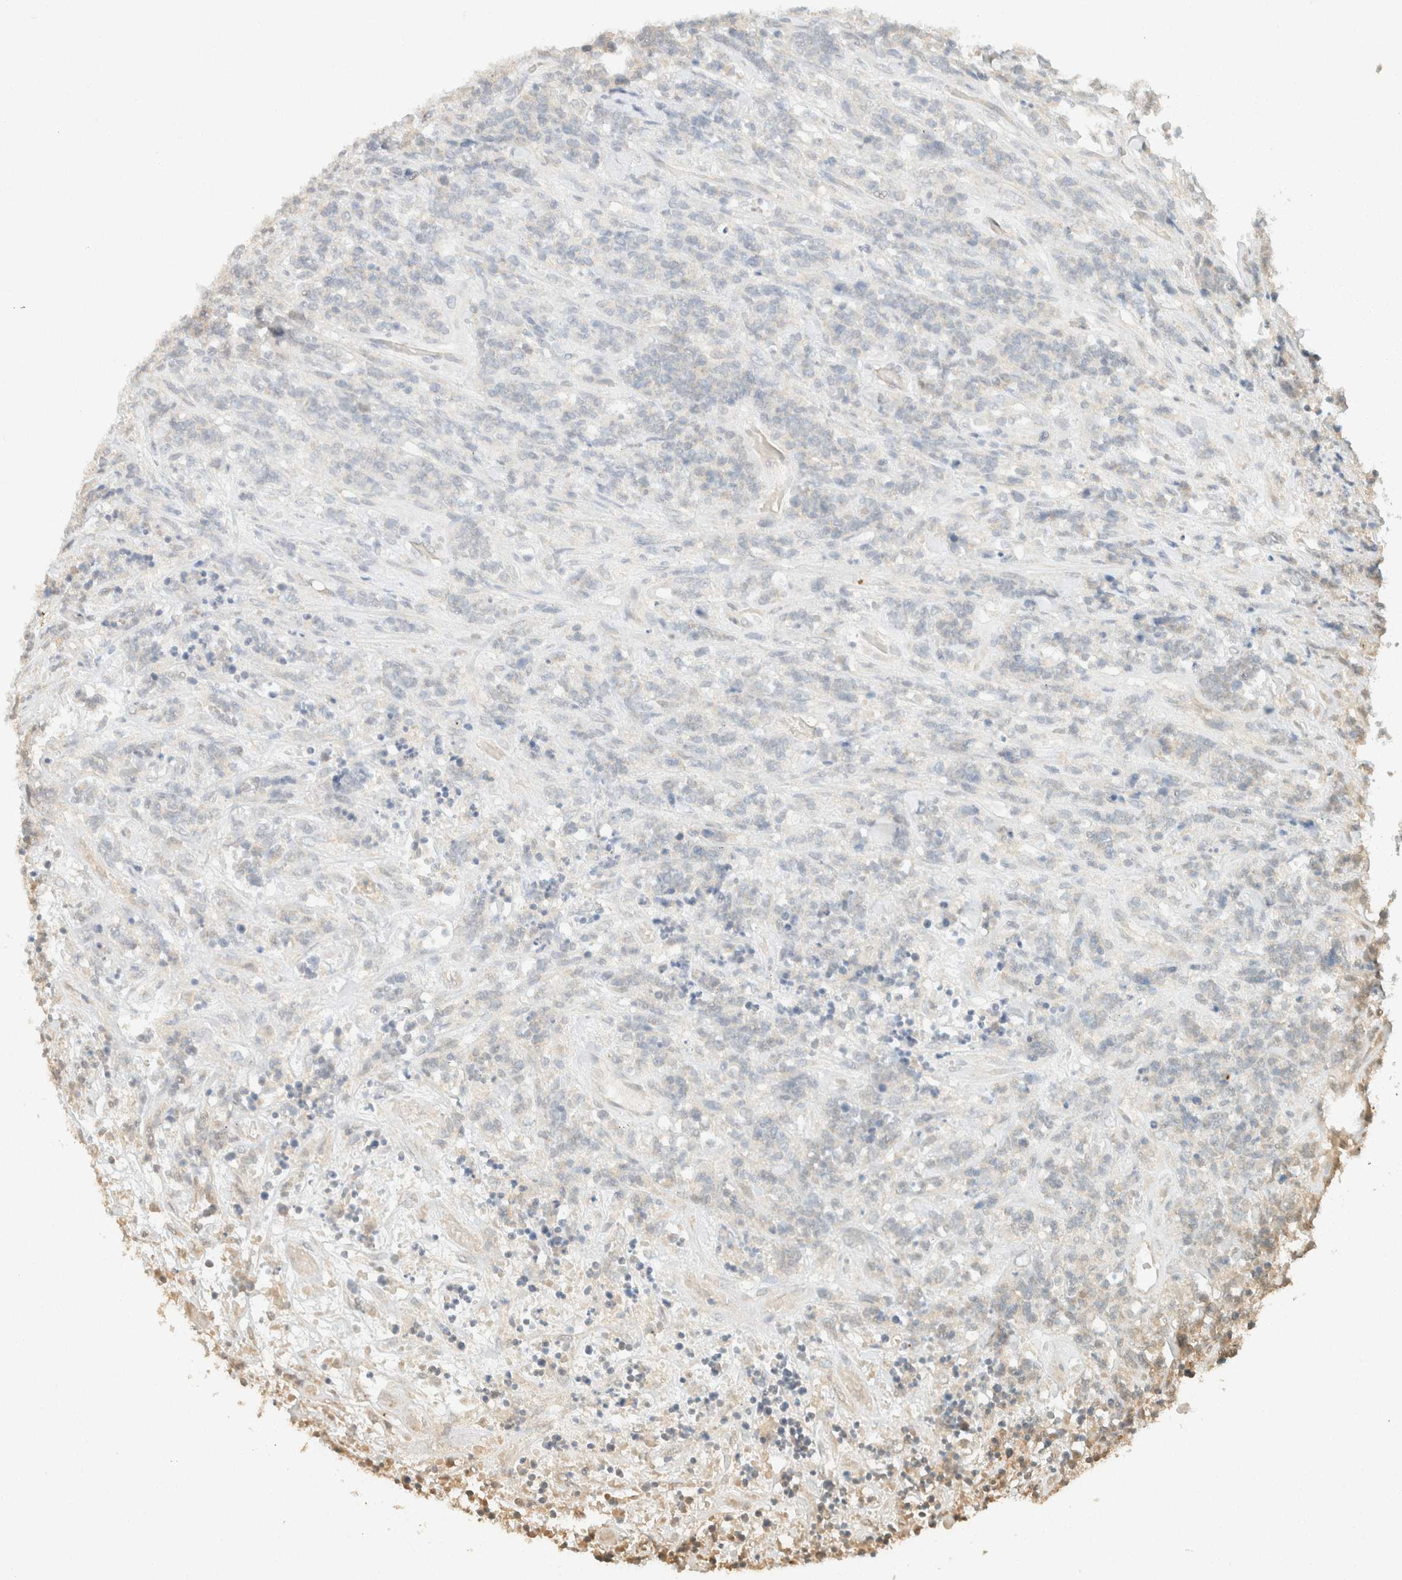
{"staining": {"intensity": "negative", "quantity": "none", "location": "none"}, "tissue": "lymphoma", "cell_type": "Tumor cells", "image_type": "cancer", "snomed": [{"axis": "morphology", "description": "Malignant lymphoma, non-Hodgkin's type, High grade"}, {"axis": "topography", "description": "Soft tissue"}], "caption": "A high-resolution image shows IHC staining of lymphoma, which demonstrates no significant positivity in tumor cells. The staining was performed using DAB (3,3'-diaminobenzidine) to visualize the protein expression in brown, while the nuclei were stained in blue with hematoxylin (Magnification: 20x).", "gene": "GPA33", "patient": {"sex": "male", "age": 18}}